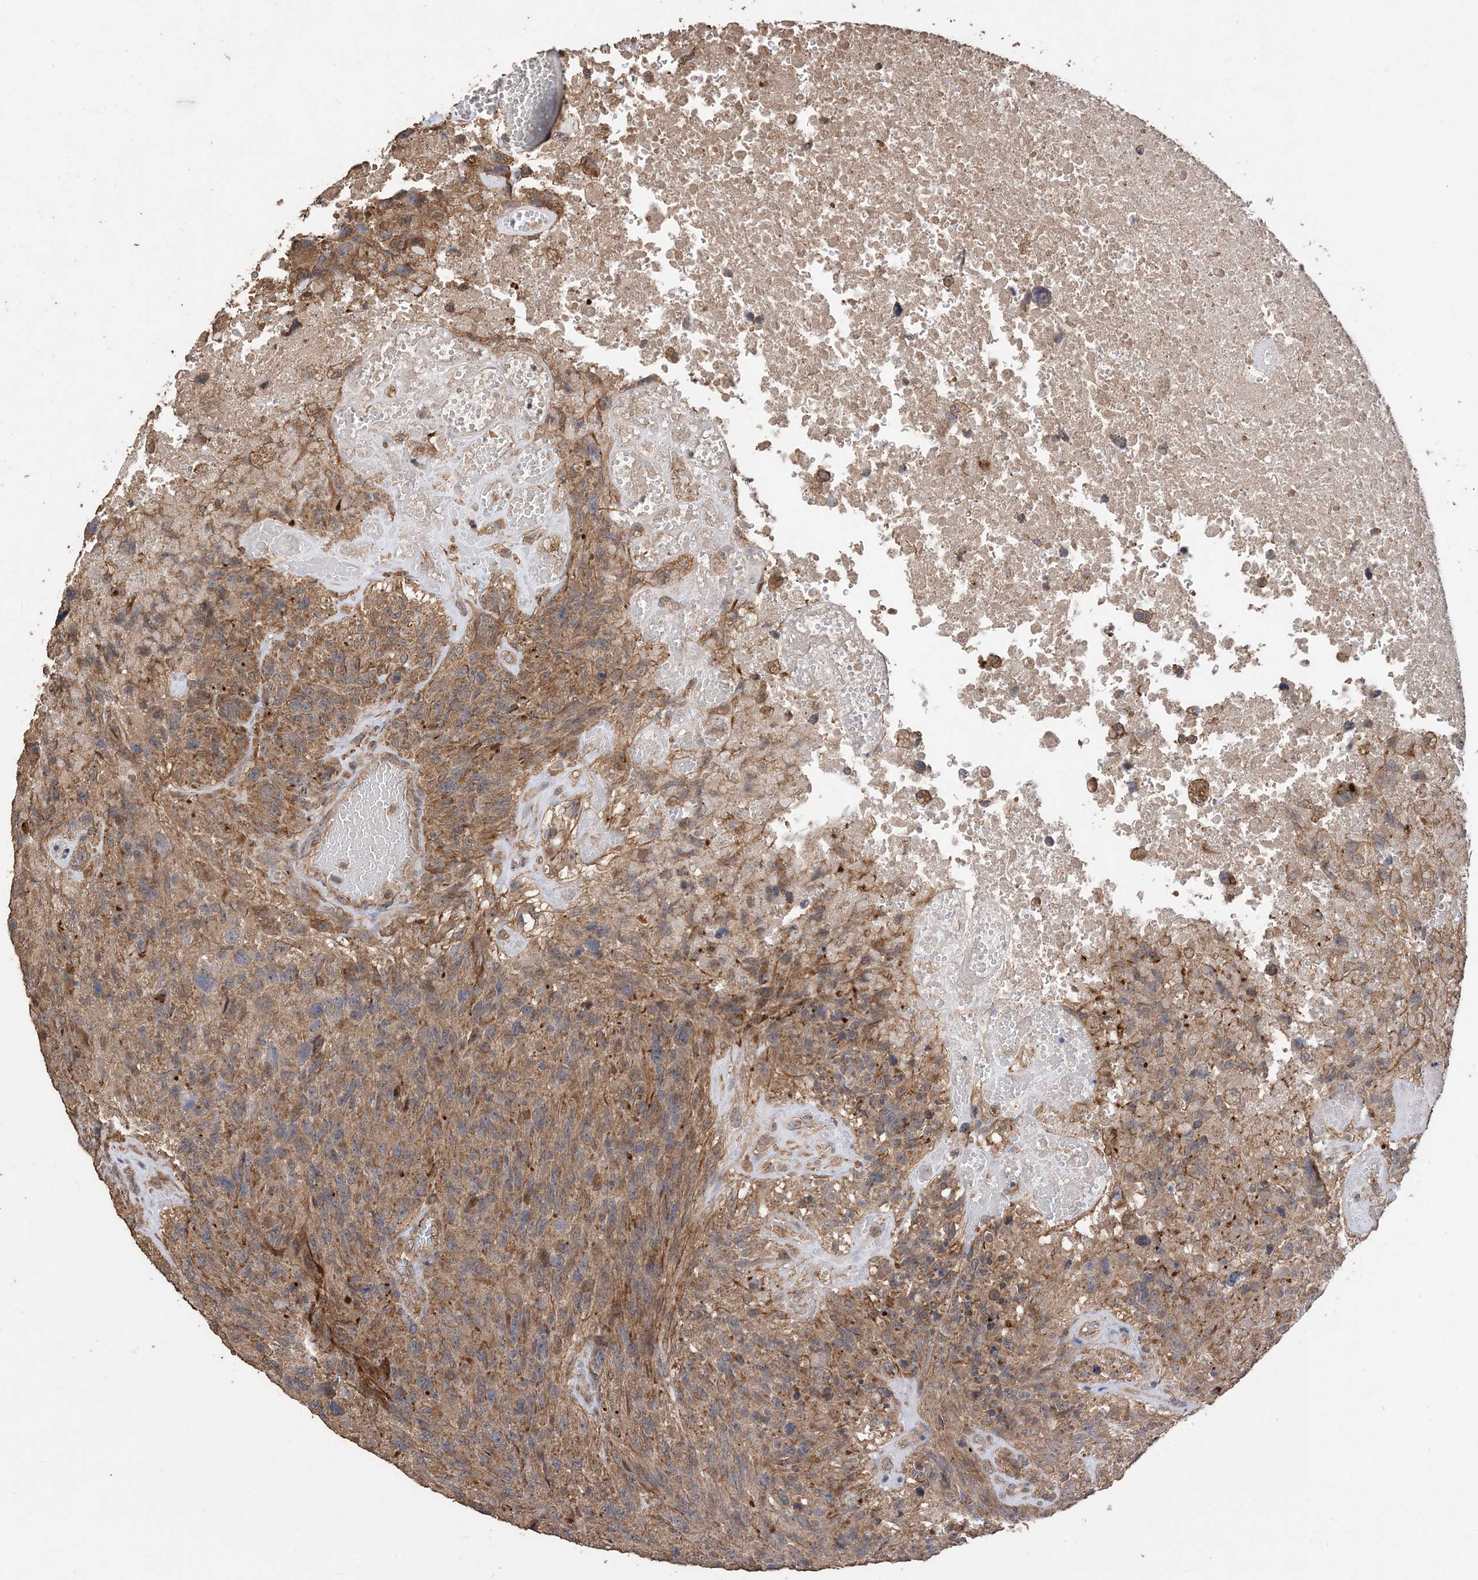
{"staining": {"intensity": "moderate", "quantity": ">75%", "location": "cytoplasmic/membranous"}, "tissue": "glioma", "cell_type": "Tumor cells", "image_type": "cancer", "snomed": [{"axis": "morphology", "description": "Glioma, malignant, High grade"}, {"axis": "topography", "description": "Brain"}], "caption": "Immunohistochemical staining of glioma demonstrates moderate cytoplasmic/membranous protein expression in about >75% of tumor cells. The protein is stained brown, and the nuclei are stained in blue (DAB IHC with brightfield microscopy, high magnification).", "gene": "ZKSCAN5", "patient": {"sex": "male", "age": 69}}